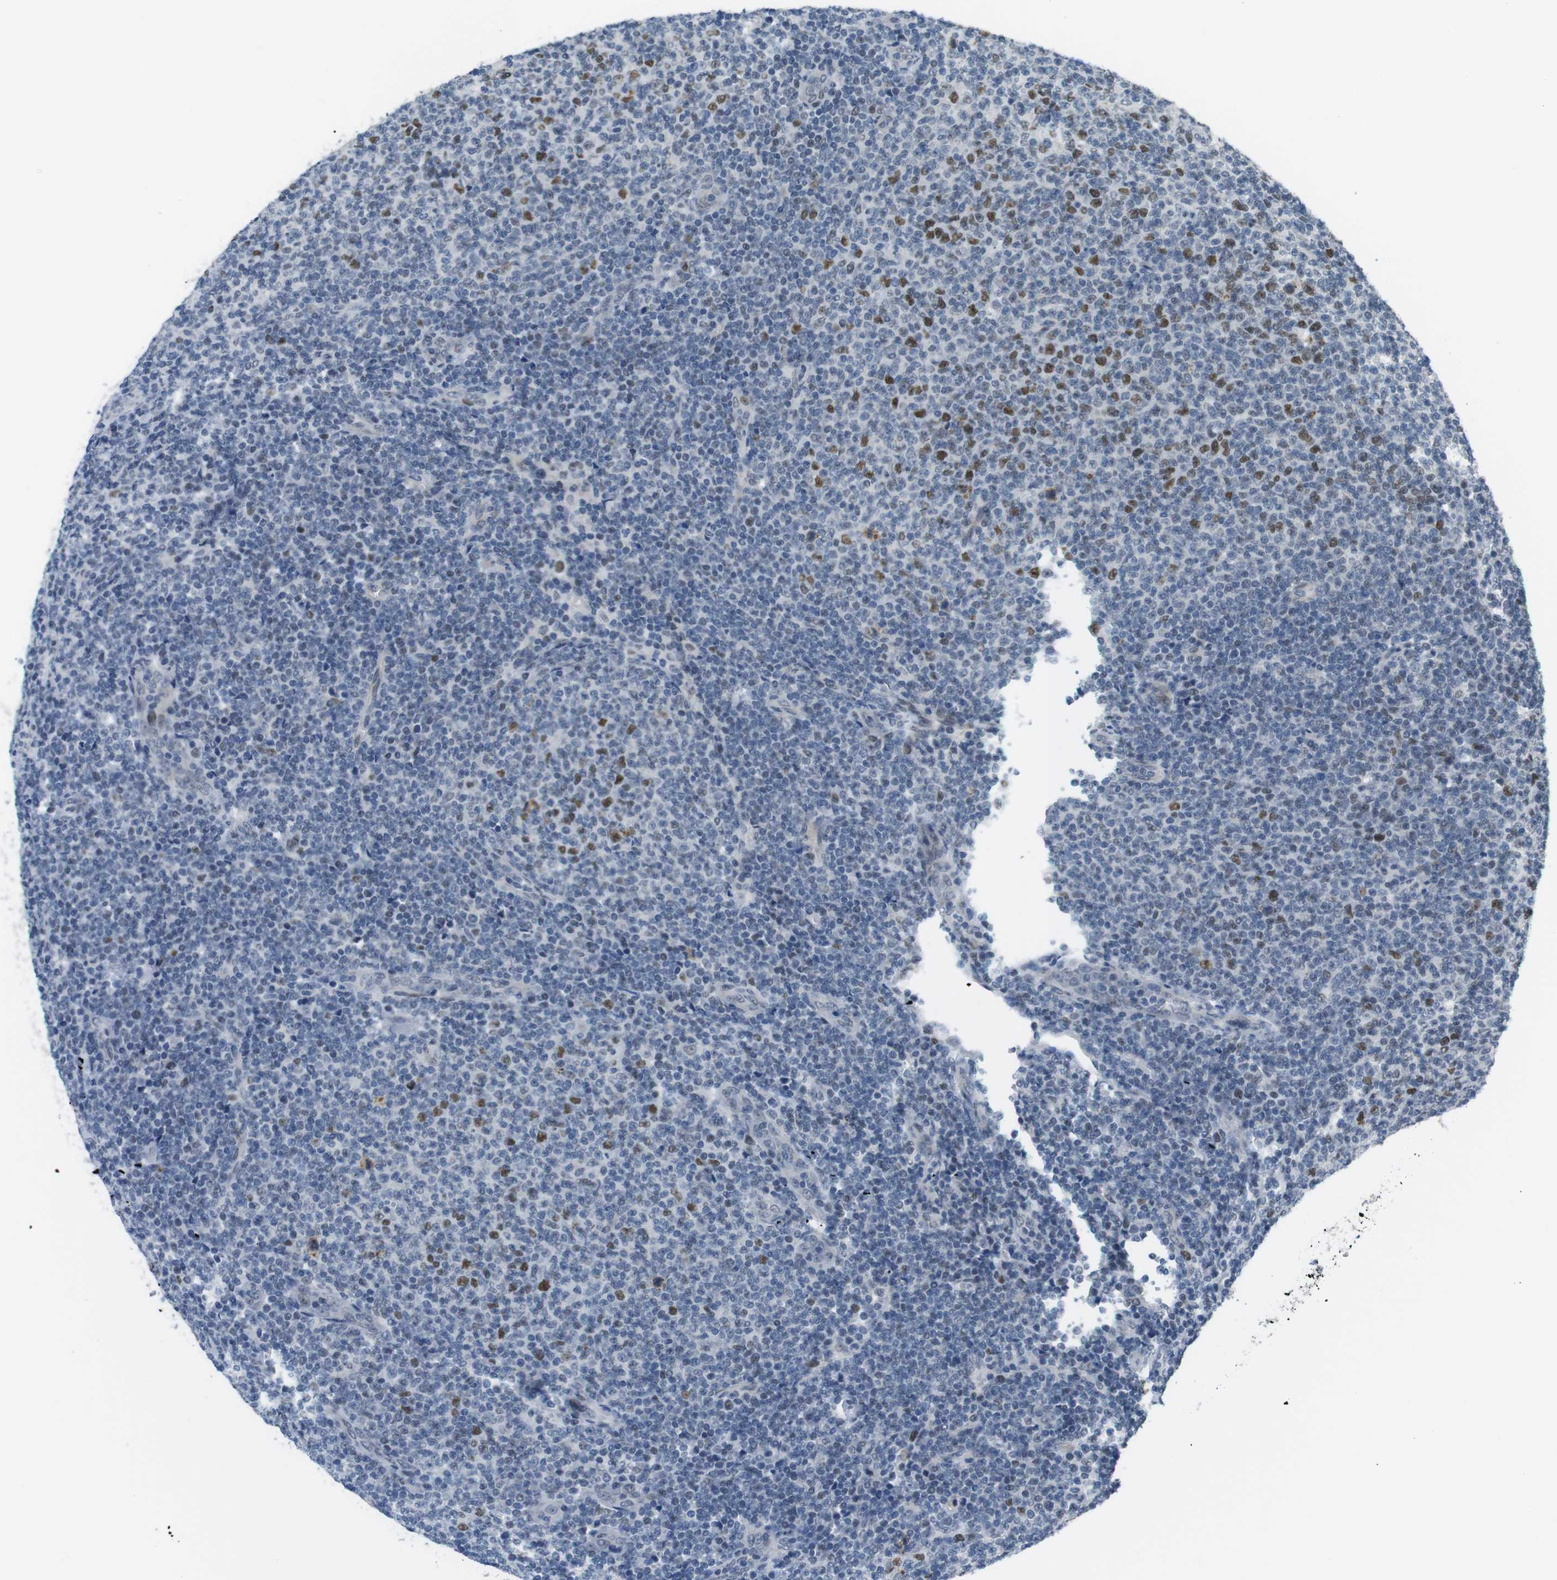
{"staining": {"intensity": "moderate", "quantity": "<25%", "location": "nuclear"}, "tissue": "lymphoma", "cell_type": "Tumor cells", "image_type": "cancer", "snomed": [{"axis": "morphology", "description": "Malignant lymphoma, non-Hodgkin's type, Low grade"}, {"axis": "topography", "description": "Lymph node"}], "caption": "Moderate nuclear protein expression is appreciated in about <25% of tumor cells in lymphoma.", "gene": "SMCO2", "patient": {"sex": "male", "age": 66}}